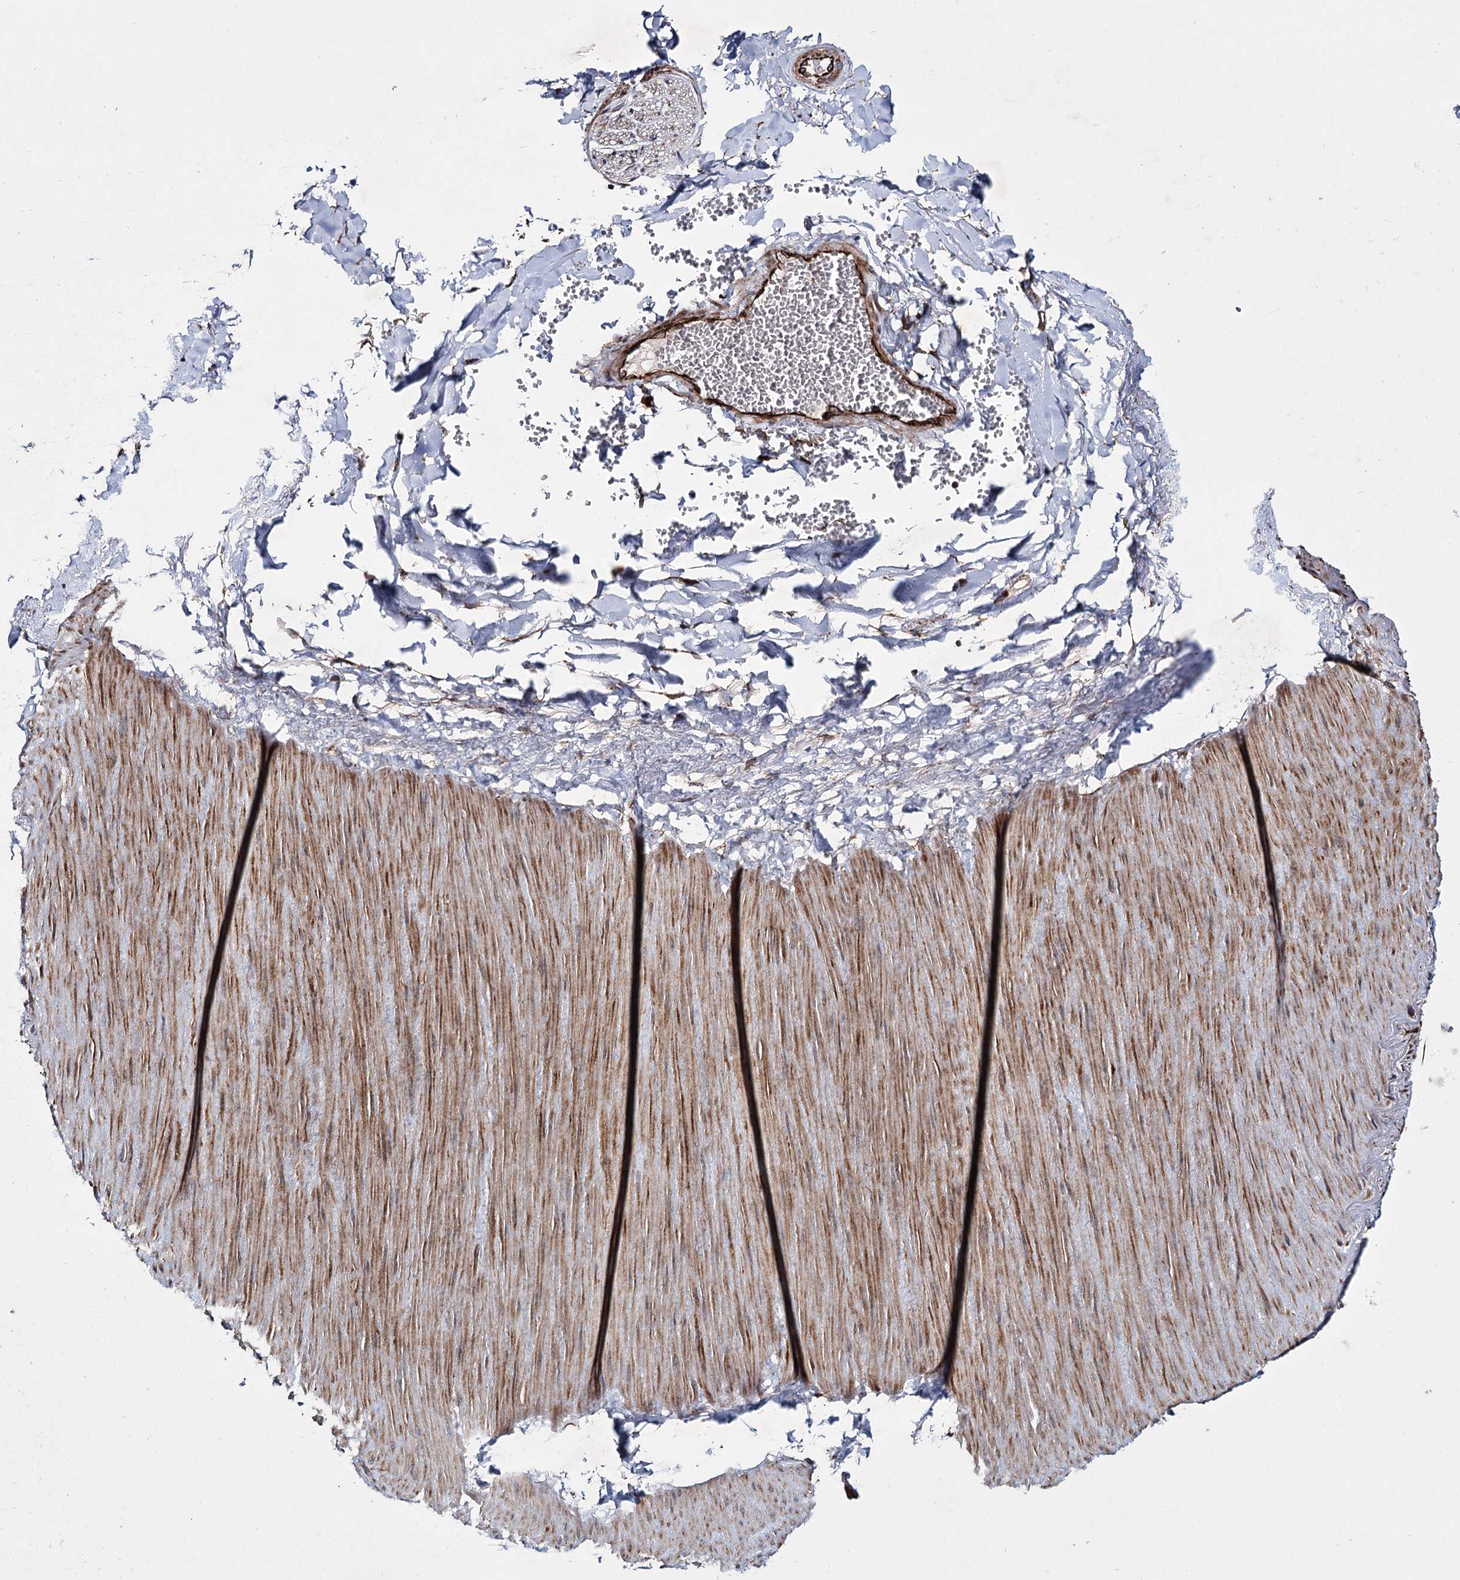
{"staining": {"intensity": "negative", "quantity": "none", "location": "none"}, "tissue": "adipose tissue", "cell_type": "Adipocytes", "image_type": "normal", "snomed": [{"axis": "morphology", "description": "Normal tissue, NOS"}, {"axis": "topography", "description": "Gallbladder"}, {"axis": "topography", "description": "Peripheral nerve tissue"}], "caption": "Immunohistochemistry (IHC) micrograph of unremarkable human adipose tissue stained for a protein (brown), which exhibits no positivity in adipocytes. (DAB (3,3'-diaminobenzidine) immunohistochemistry (IHC) with hematoxylin counter stain).", "gene": "HECTD2", "patient": {"sex": "male", "age": 38}}